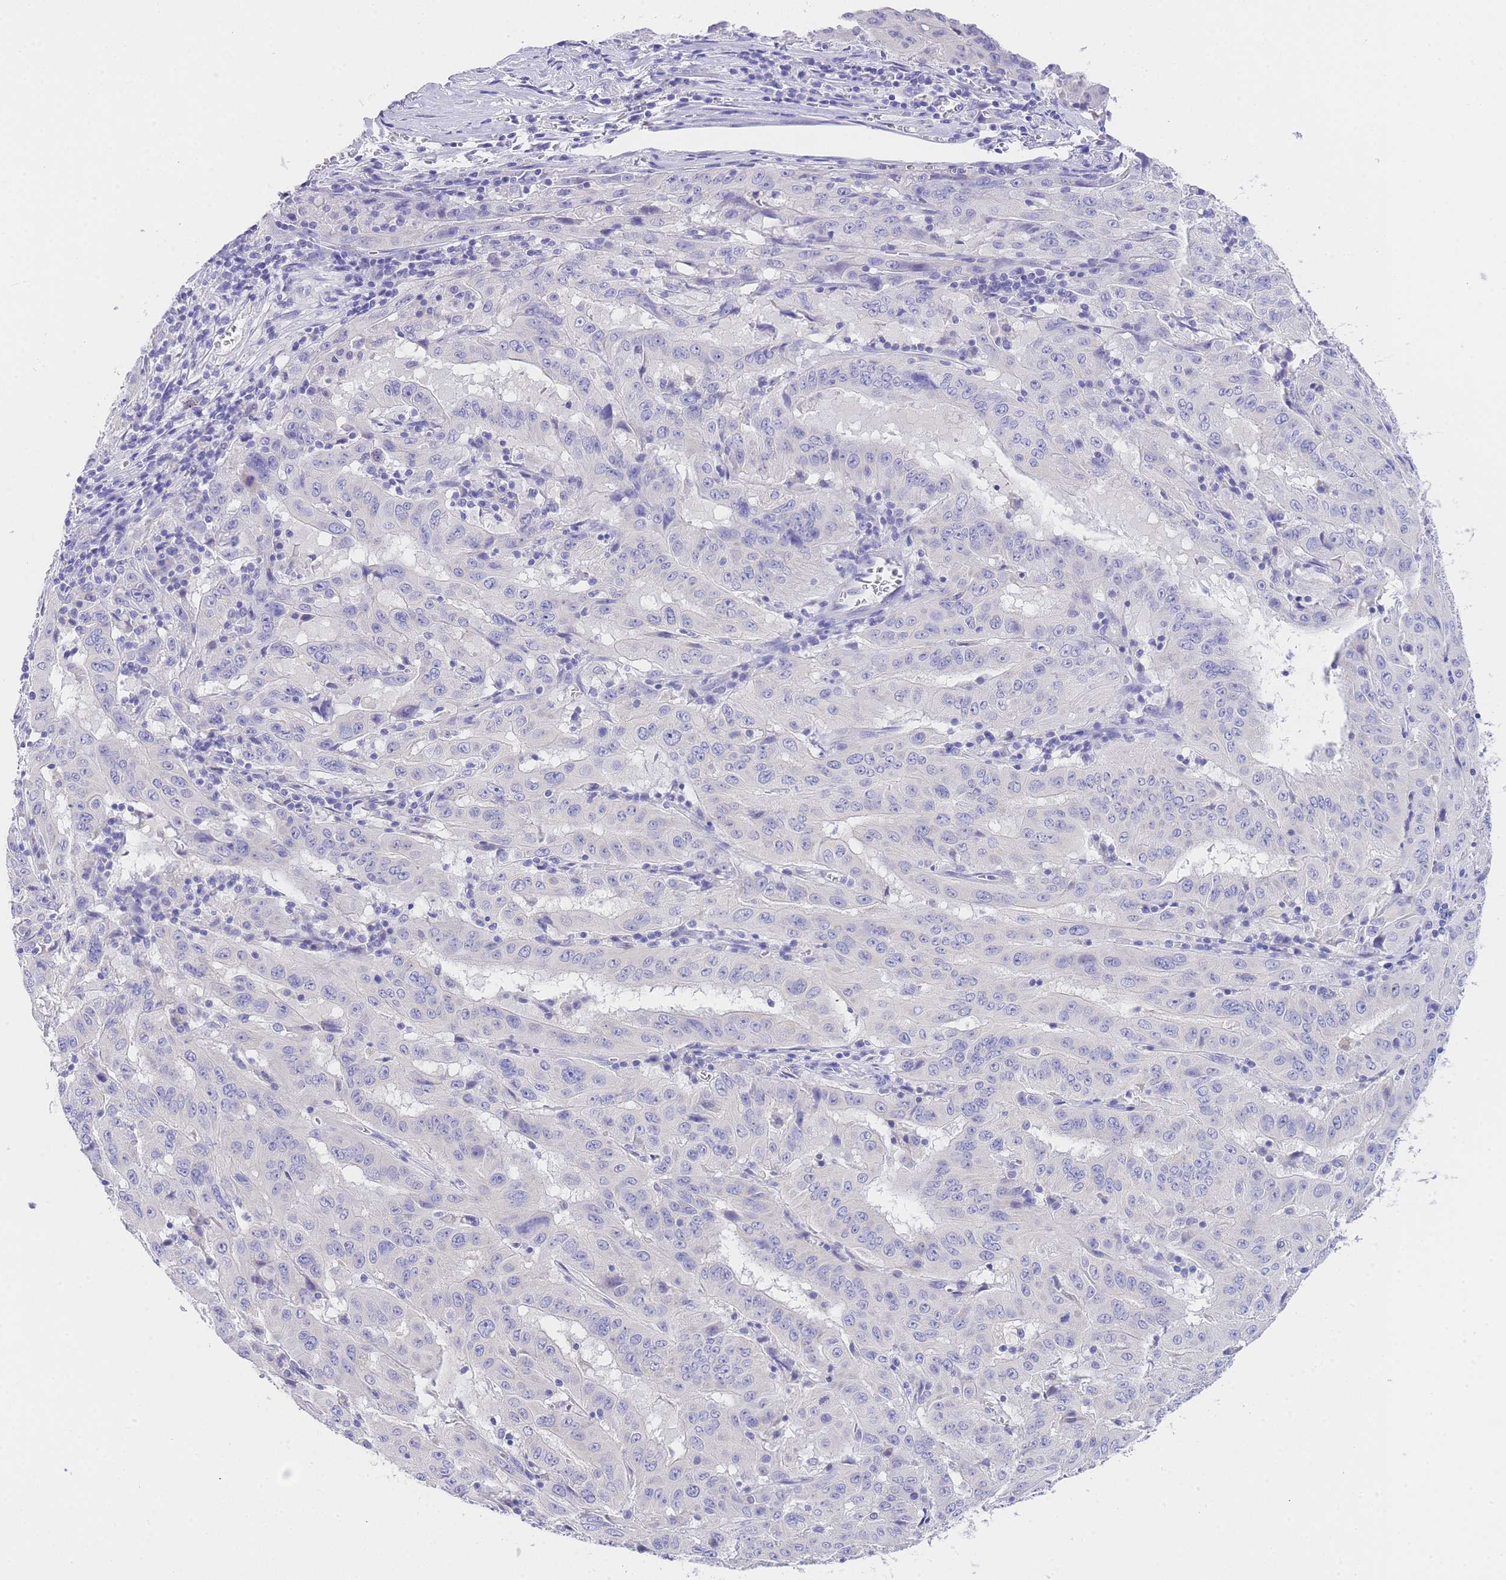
{"staining": {"intensity": "negative", "quantity": "none", "location": "none"}, "tissue": "pancreatic cancer", "cell_type": "Tumor cells", "image_type": "cancer", "snomed": [{"axis": "morphology", "description": "Adenocarcinoma, NOS"}, {"axis": "topography", "description": "Pancreas"}], "caption": "High power microscopy photomicrograph of an immunohistochemistry image of pancreatic cancer (adenocarcinoma), revealing no significant staining in tumor cells.", "gene": "EPN2", "patient": {"sex": "male", "age": 63}}